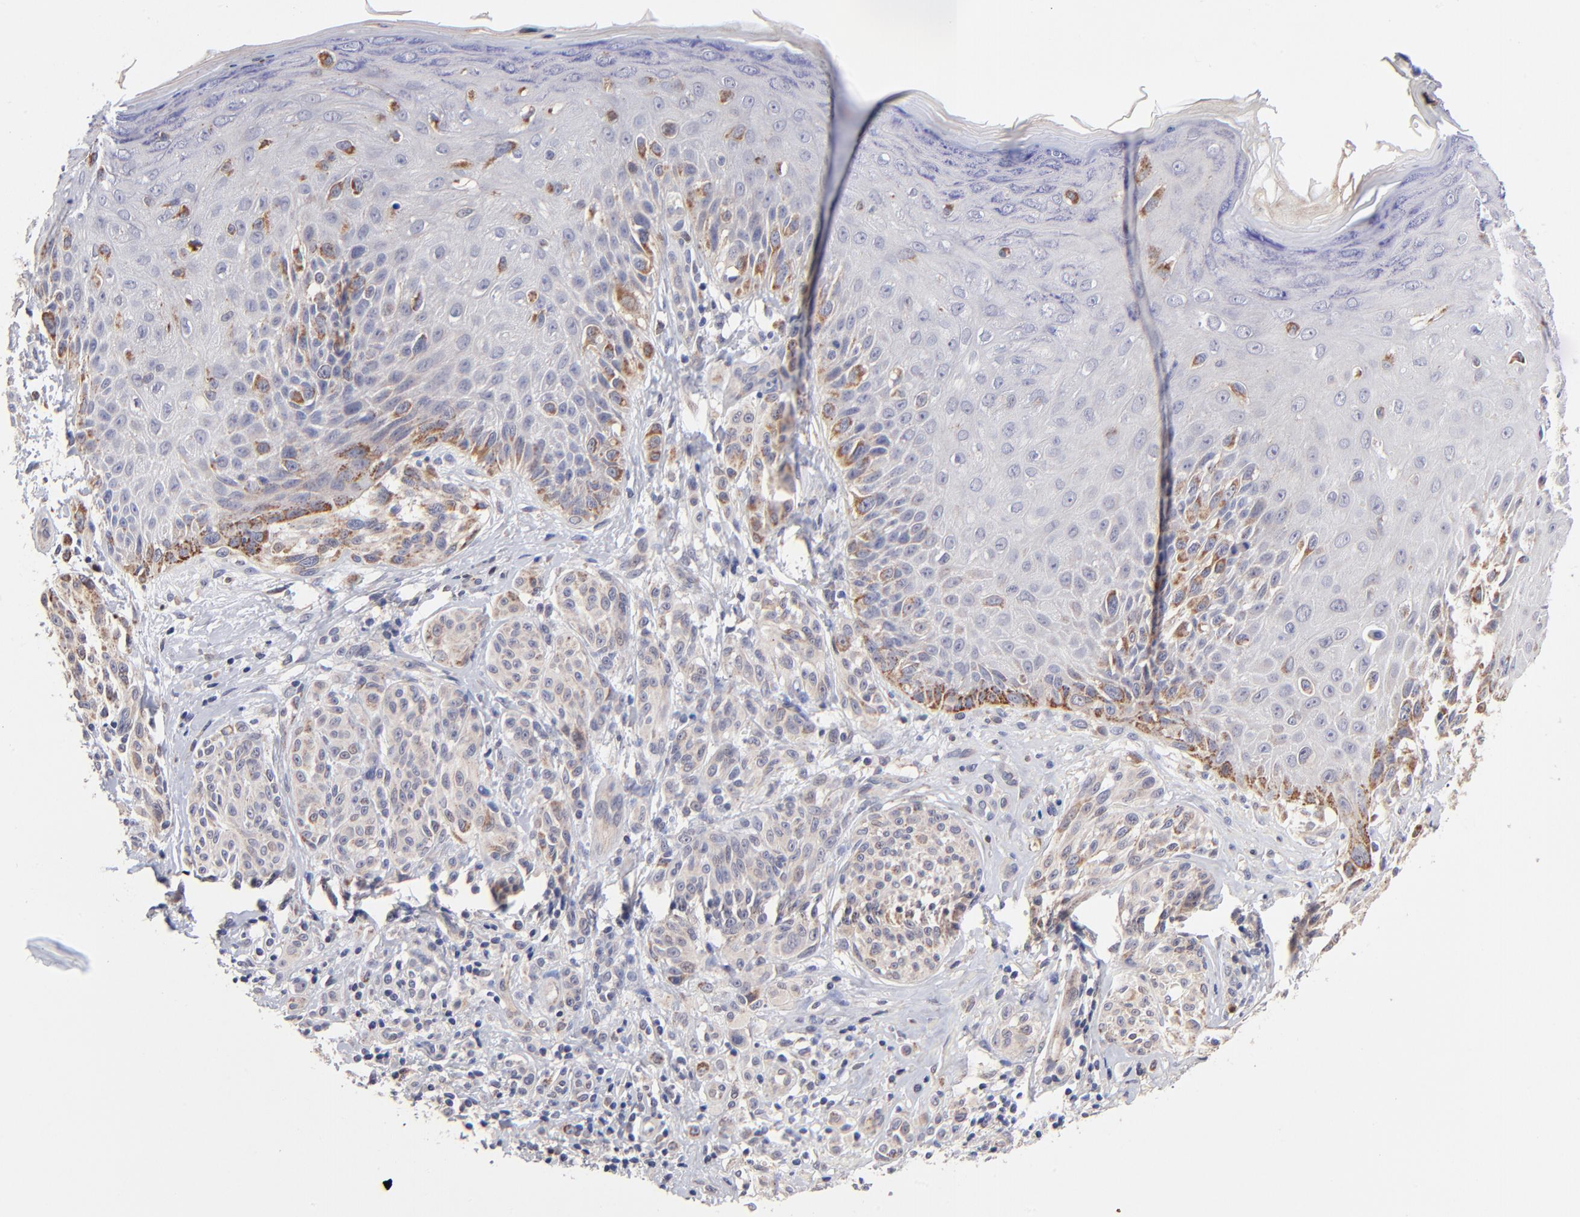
{"staining": {"intensity": "moderate", "quantity": "25%-75%", "location": "cytoplasmic/membranous"}, "tissue": "melanoma", "cell_type": "Tumor cells", "image_type": "cancer", "snomed": [{"axis": "morphology", "description": "Malignant melanoma, NOS"}, {"axis": "topography", "description": "Skin"}], "caption": "The micrograph displays a brown stain indicating the presence of a protein in the cytoplasmic/membranous of tumor cells in melanoma.", "gene": "FBXL12", "patient": {"sex": "male", "age": 57}}